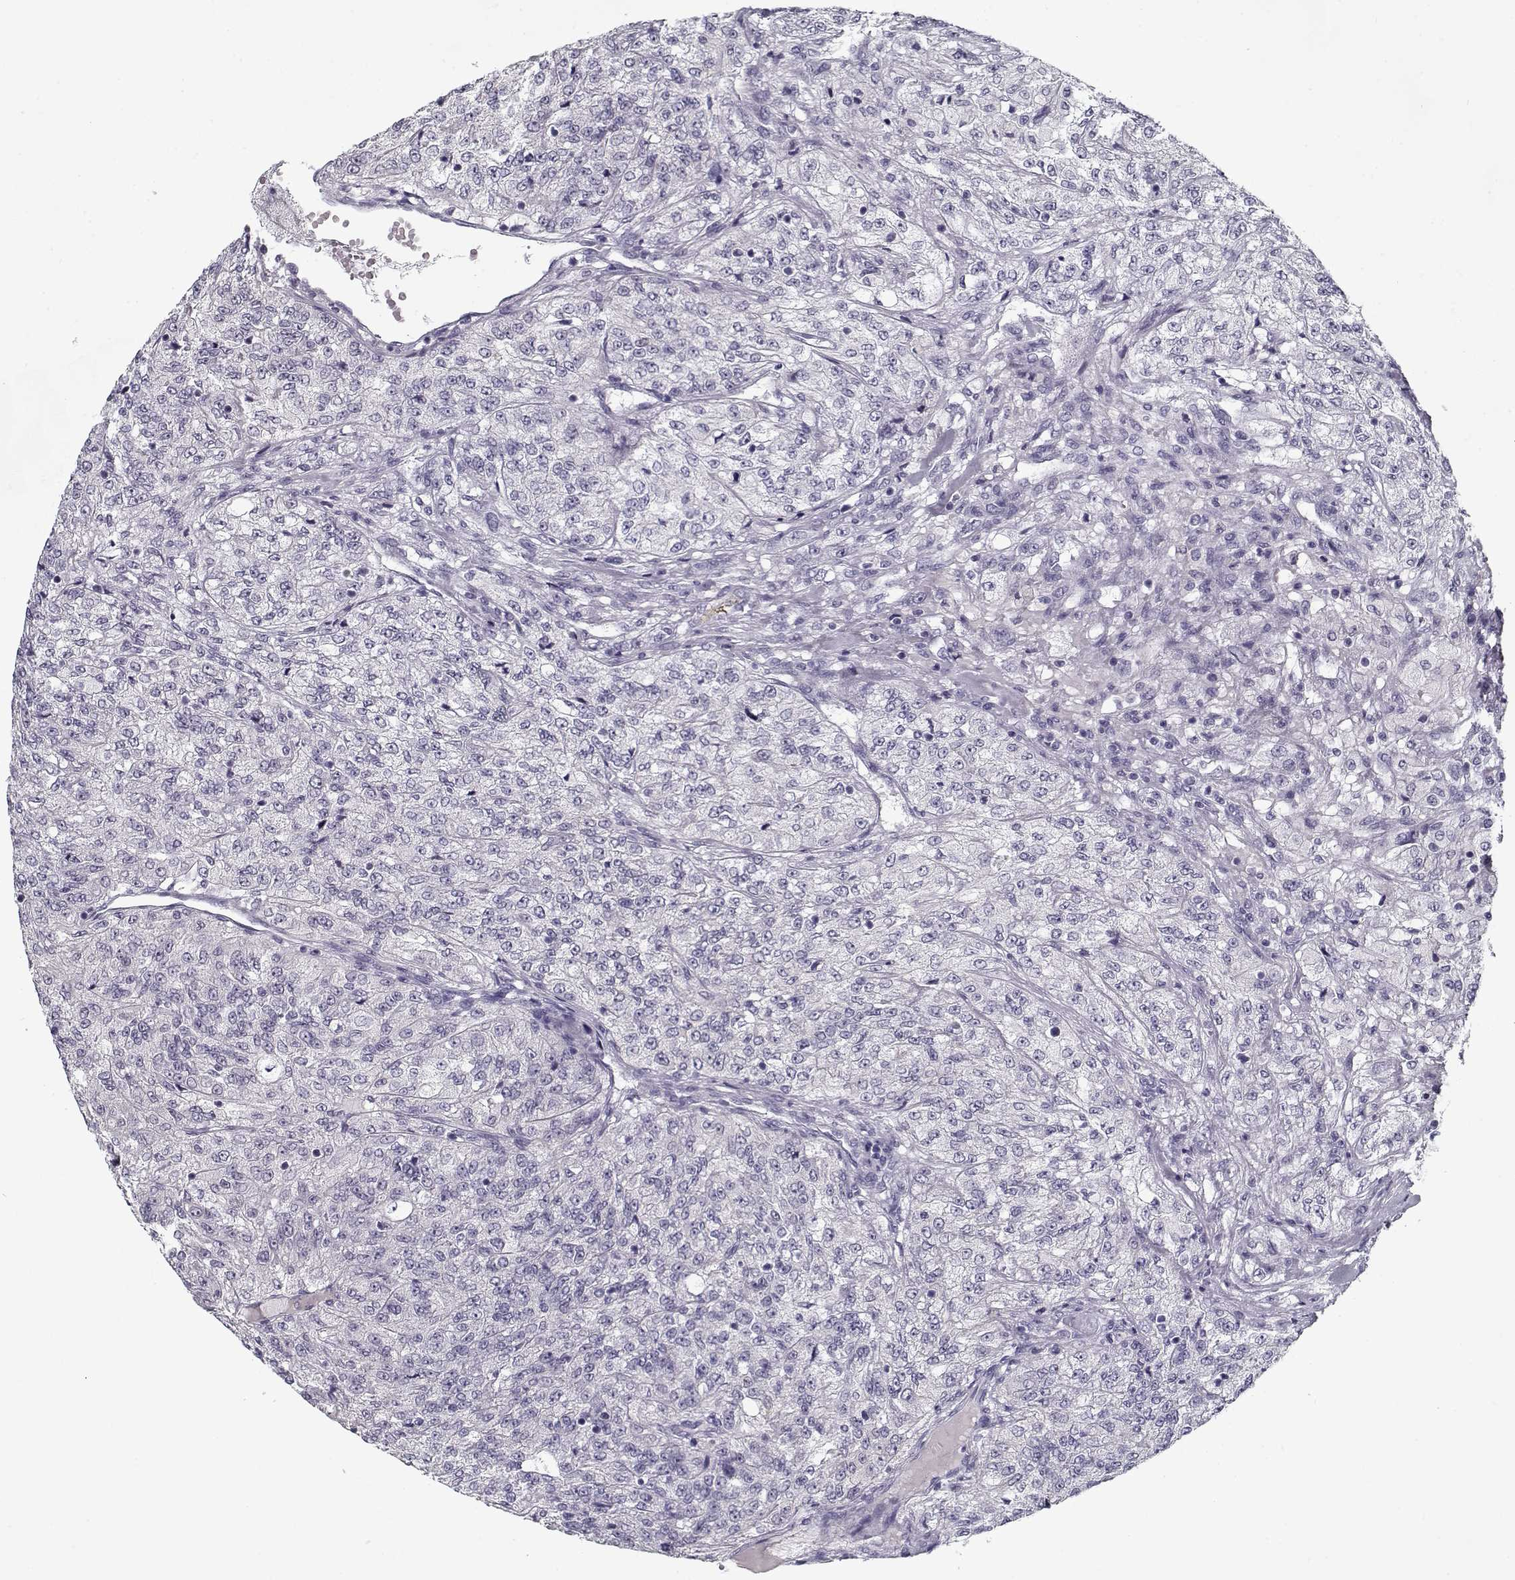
{"staining": {"intensity": "negative", "quantity": "none", "location": "none"}, "tissue": "renal cancer", "cell_type": "Tumor cells", "image_type": "cancer", "snomed": [{"axis": "morphology", "description": "Adenocarcinoma, NOS"}, {"axis": "topography", "description": "Kidney"}], "caption": "The micrograph exhibits no significant positivity in tumor cells of renal cancer (adenocarcinoma).", "gene": "SPACA9", "patient": {"sex": "female", "age": 63}}